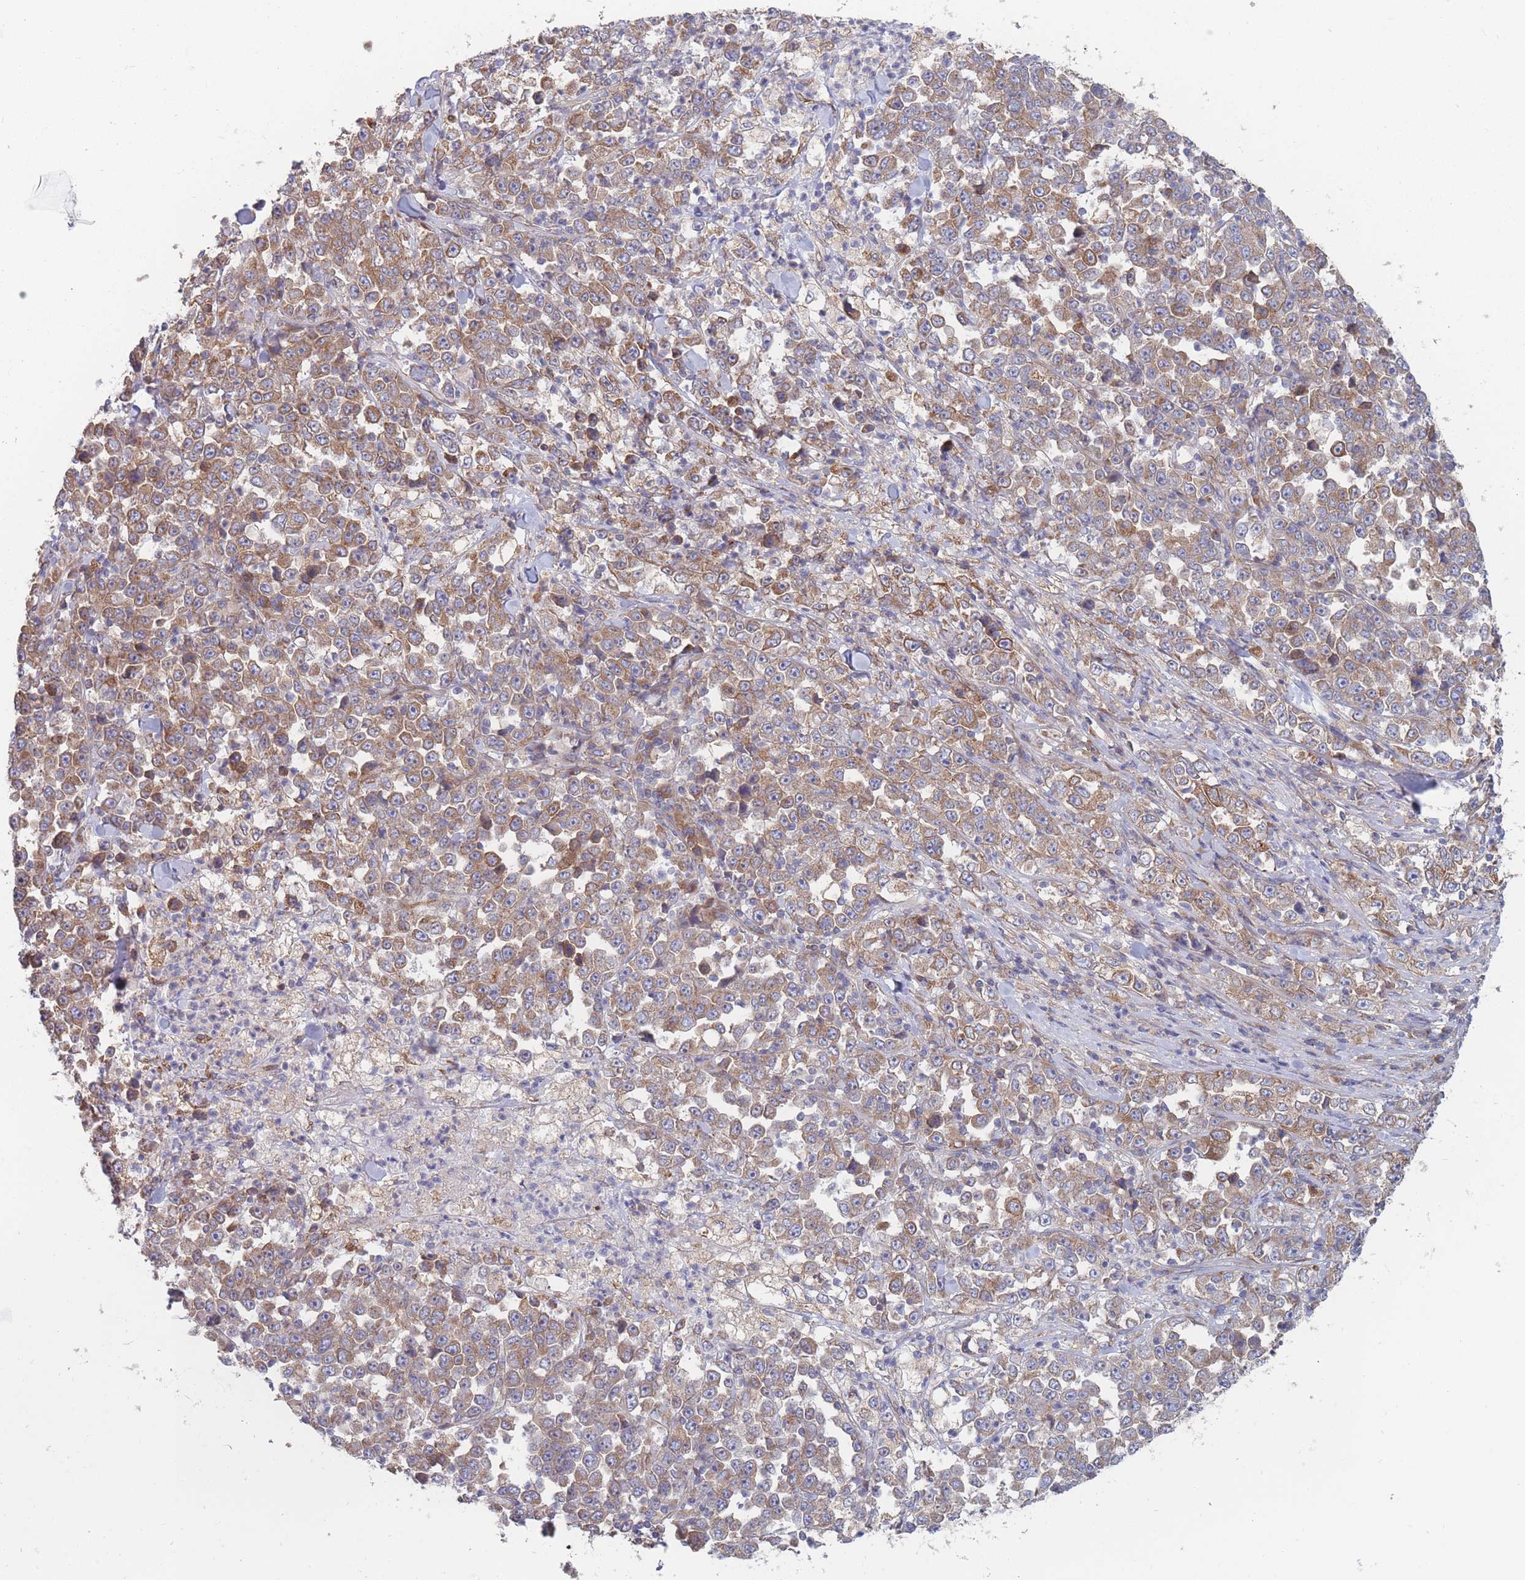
{"staining": {"intensity": "moderate", "quantity": ">75%", "location": "cytoplasmic/membranous"}, "tissue": "stomach cancer", "cell_type": "Tumor cells", "image_type": "cancer", "snomed": [{"axis": "morphology", "description": "Normal tissue, NOS"}, {"axis": "morphology", "description": "Adenocarcinoma, NOS"}, {"axis": "topography", "description": "Stomach, upper"}, {"axis": "topography", "description": "Stomach"}], "caption": "Immunohistochemical staining of human stomach cancer displays moderate cytoplasmic/membranous protein positivity in approximately >75% of tumor cells. (brown staining indicates protein expression, while blue staining denotes nuclei).", "gene": "KDSR", "patient": {"sex": "male", "age": 59}}